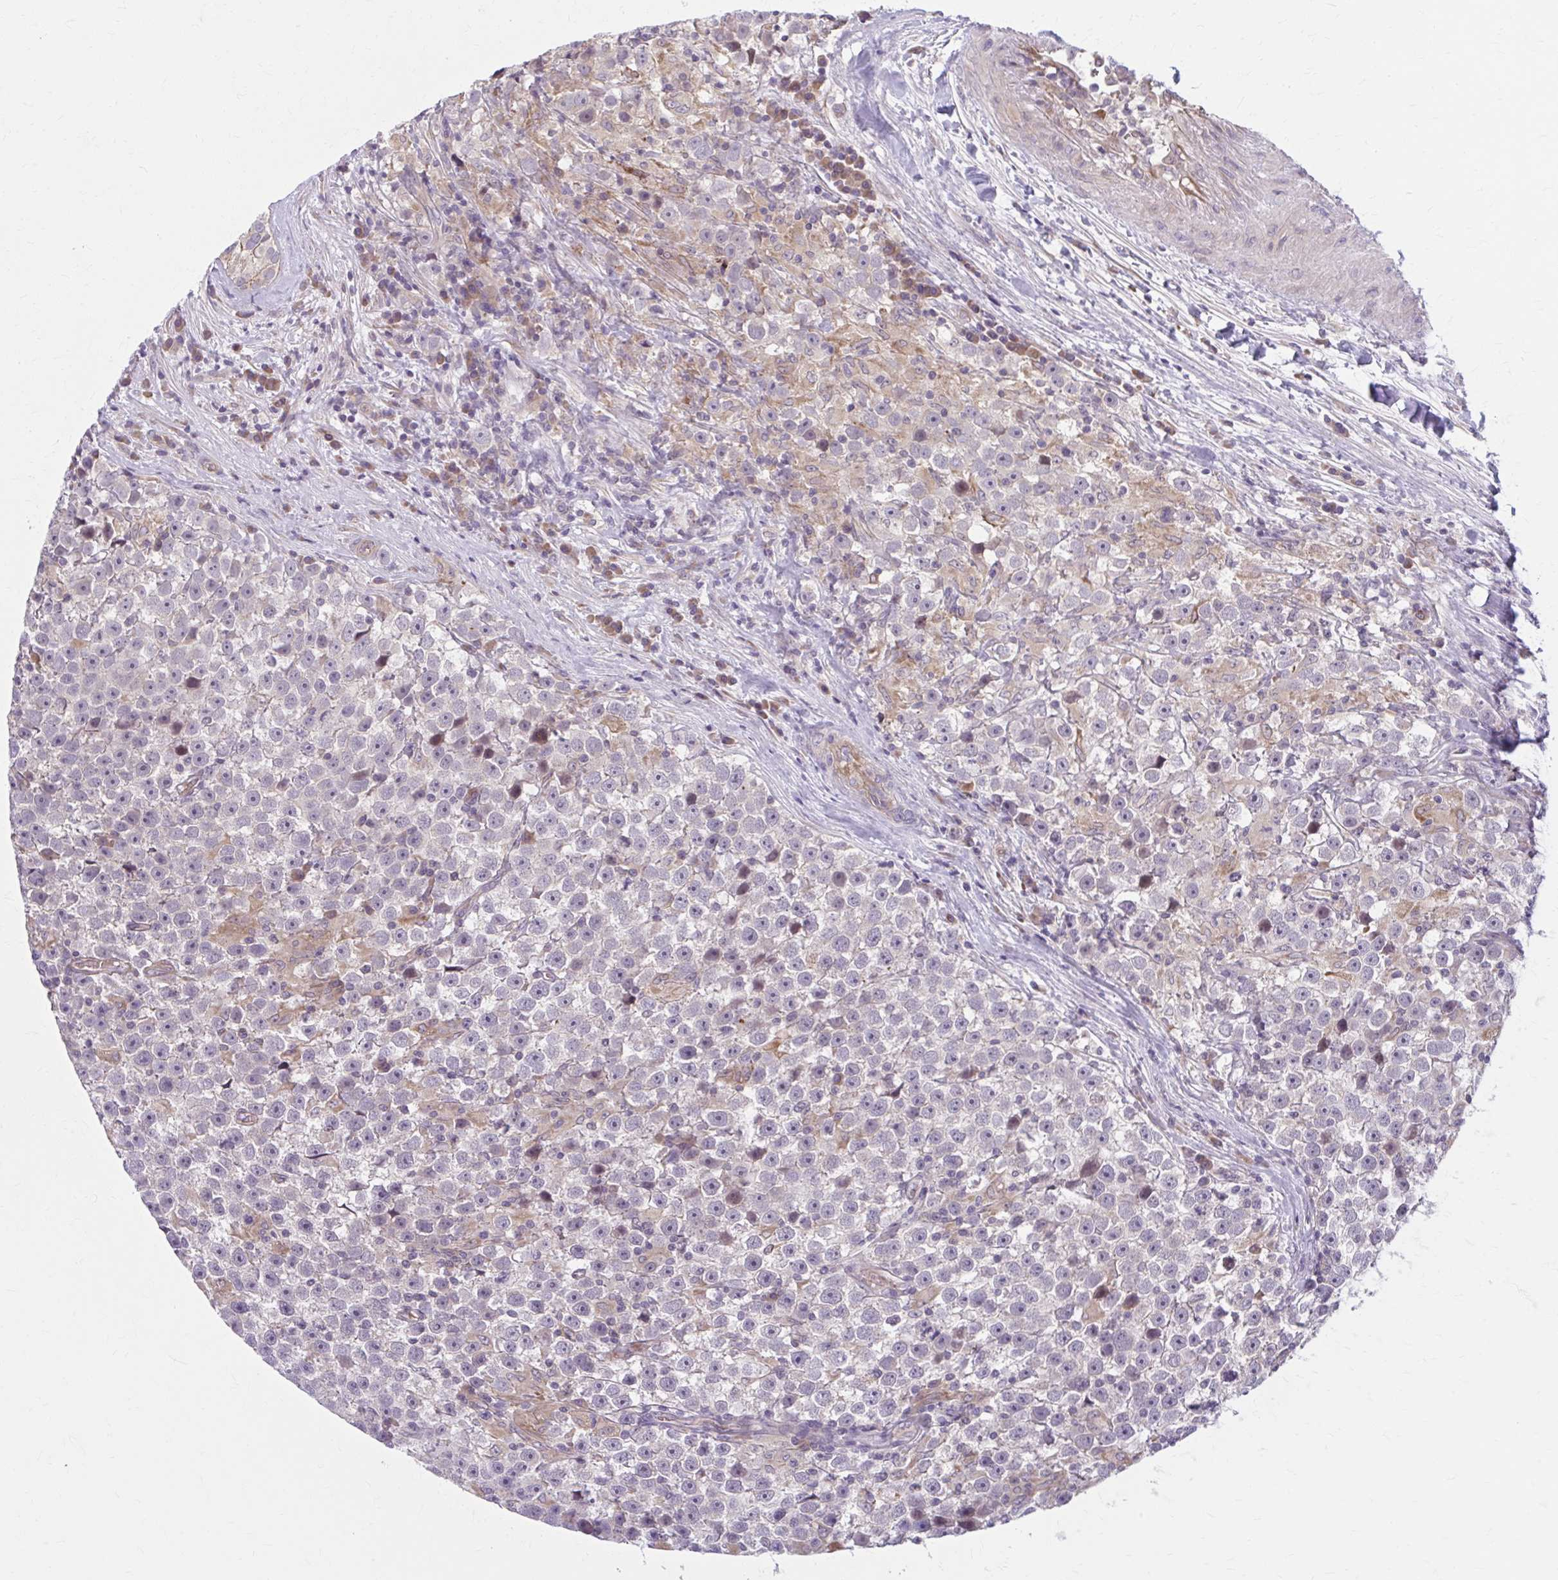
{"staining": {"intensity": "negative", "quantity": "none", "location": "none"}, "tissue": "testis cancer", "cell_type": "Tumor cells", "image_type": "cancer", "snomed": [{"axis": "morphology", "description": "Seminoma, NOS"}, {"axis": "topography", "description": "Testis"}], "caption": "Immunohistochemistry of human testis cancer demonstrates no expression in tumor cells.", "gene": "SNF8", "patient": {"sex": "male", "age": 31}}